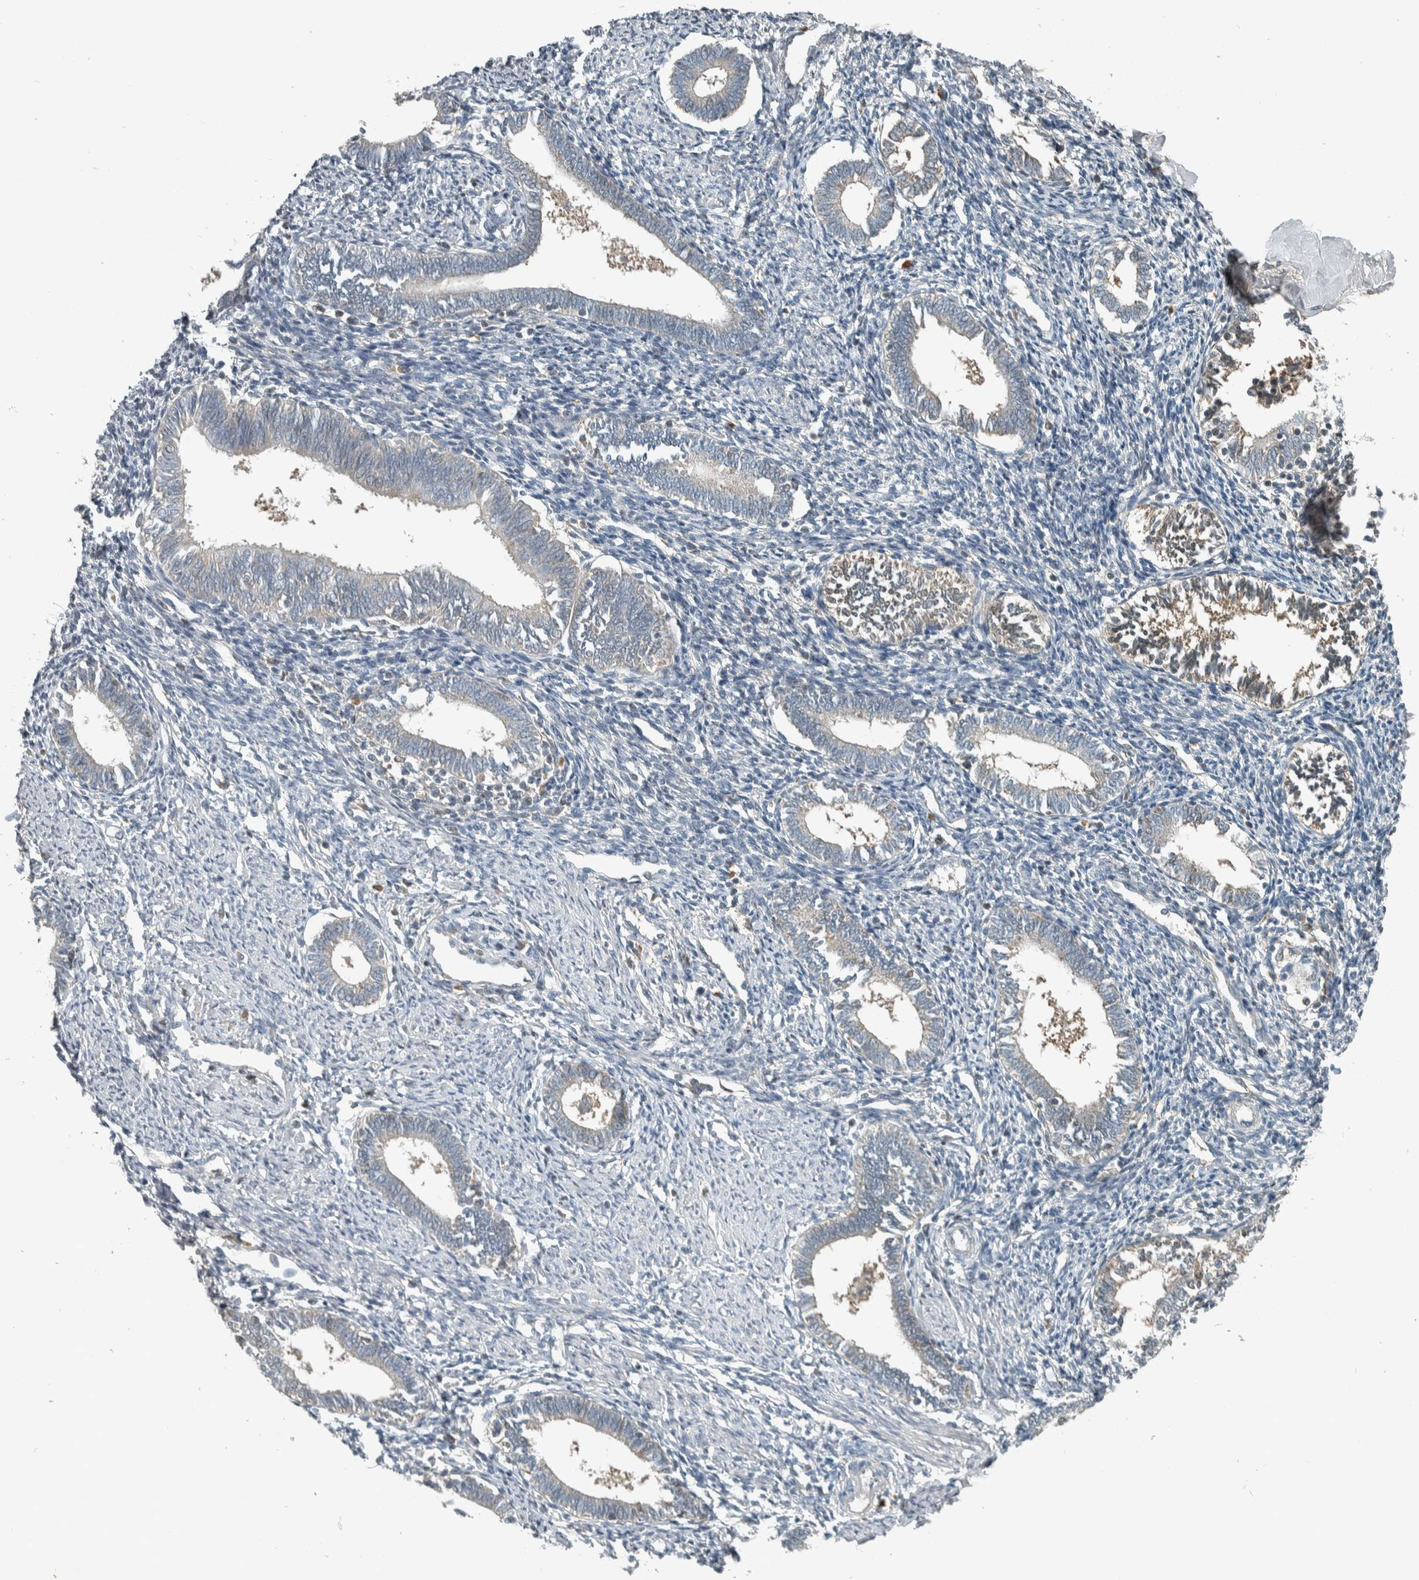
{"staining": {"intensity": "negative", "quantity": "none", "location": "none"}, "tissue": "endometrium", "cell_type": "Cells in endometrial stroma", "image_type": "normal", "snomed": [{"axis": "morphology", "description": "Normal tissue, NOS"}, {"axis": "topography", "description": "Endometrium"}], "caption": "This is a micrograph of IHC staining of benign endometrium, which shows no positivity in cells in endometrial stroma. Brightfield microscopy of IHC stained with DAB (brown) and hematoxylin (blue), captured at high magnification.", "gene": "CLCN2", "patient": {"sex": "female", "age": 41}}